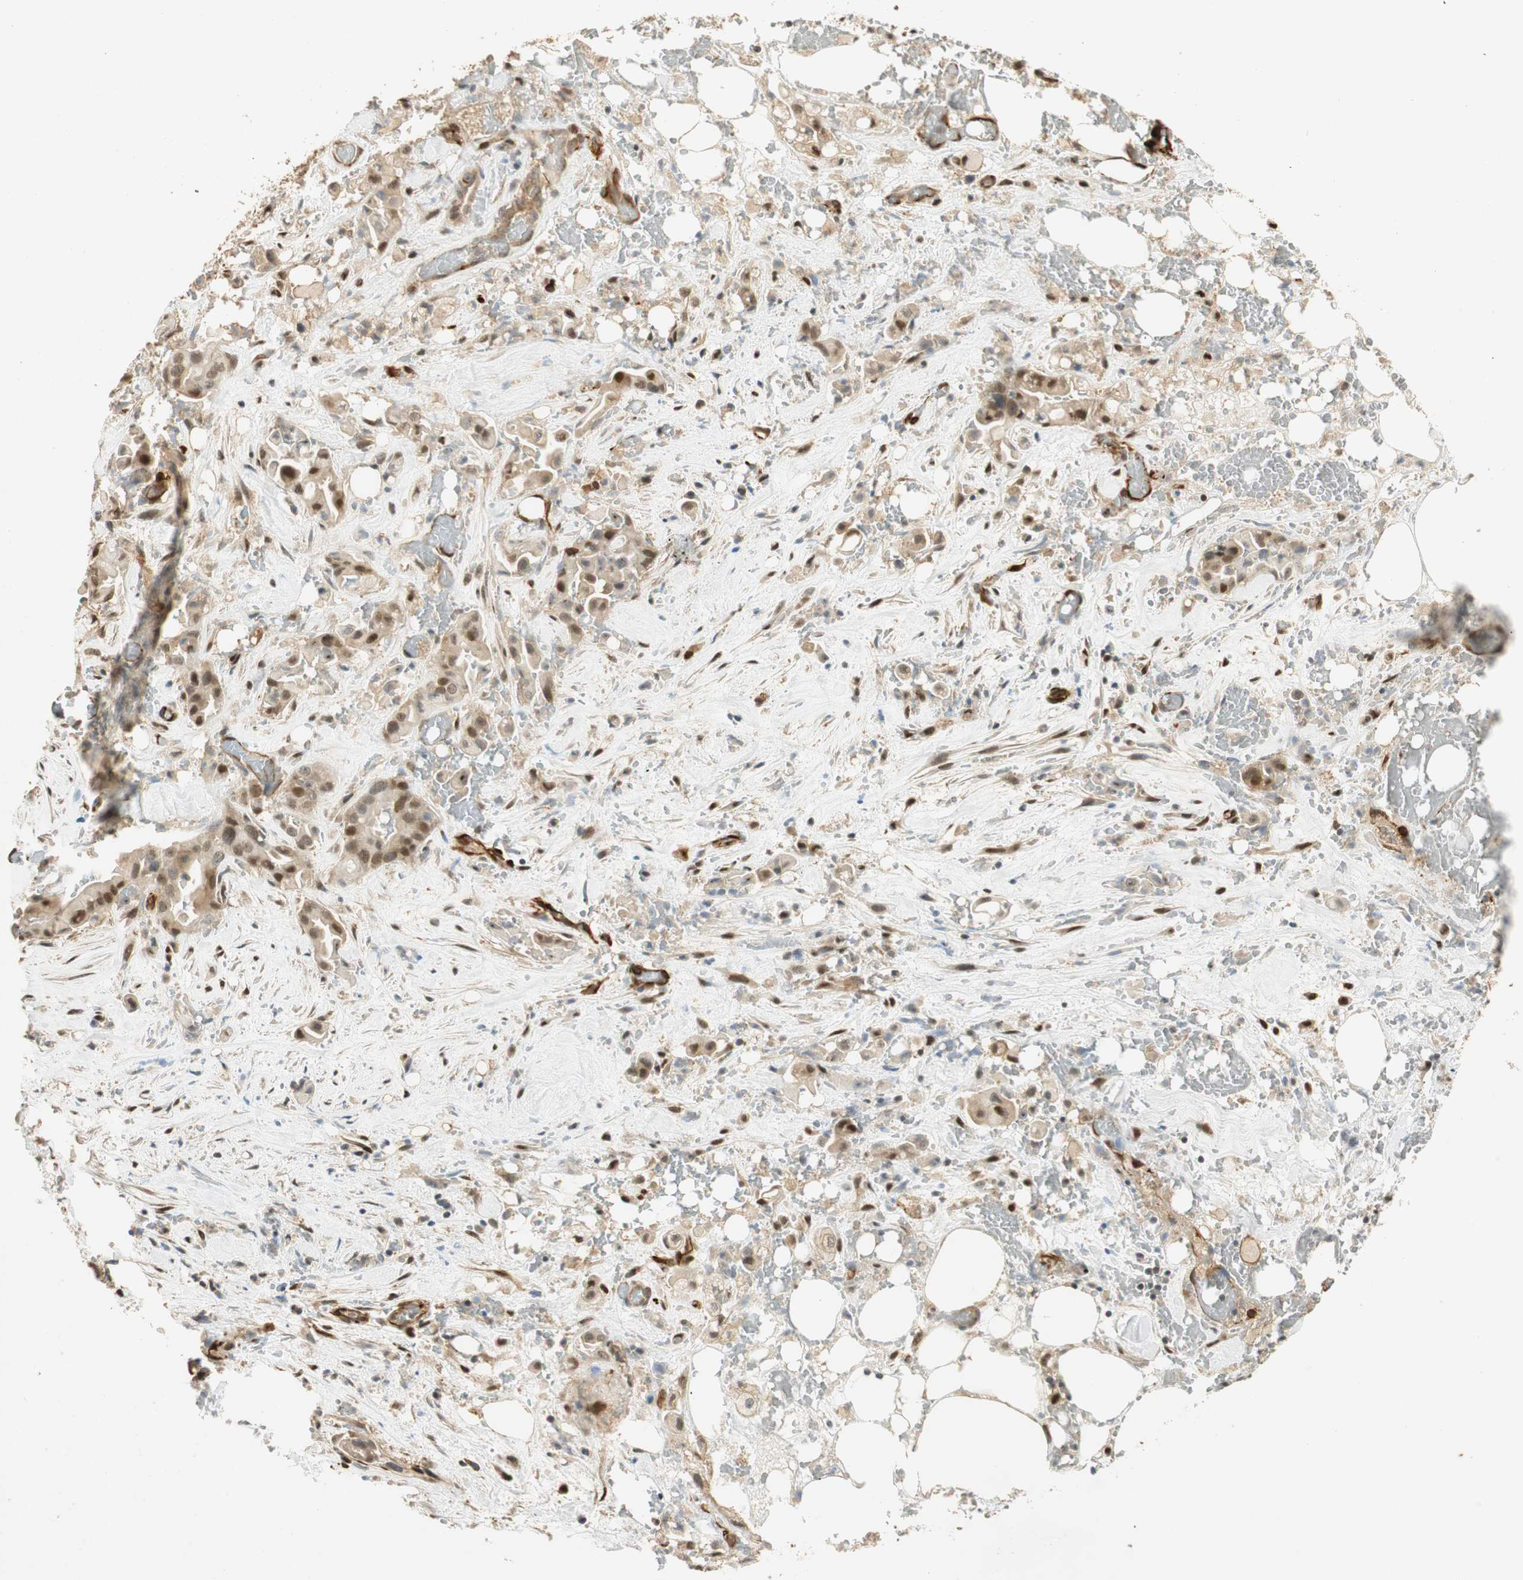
{"staining": {"intensity": "weak", "quantity": "25%-75%", "location": "cytoplasmic/membranous,nuclear"}, "tissue": "liver cancer", "cell_type": "Tumor cells", "image_type": "cancer", "snomed": [{"axis": "morphology", "description": "Cholangiocarcinoma"}, {"axis": "topography", "description": "Liver"}], "caption": "Liver cancer (cholangiocarcinoma) tissue demonstrates weak cytoplasmic/membranous and nuclear staining in about 25%-75% of tumor cells", "gene": "NES", "patient": {"sex": "female", "age": 68}}